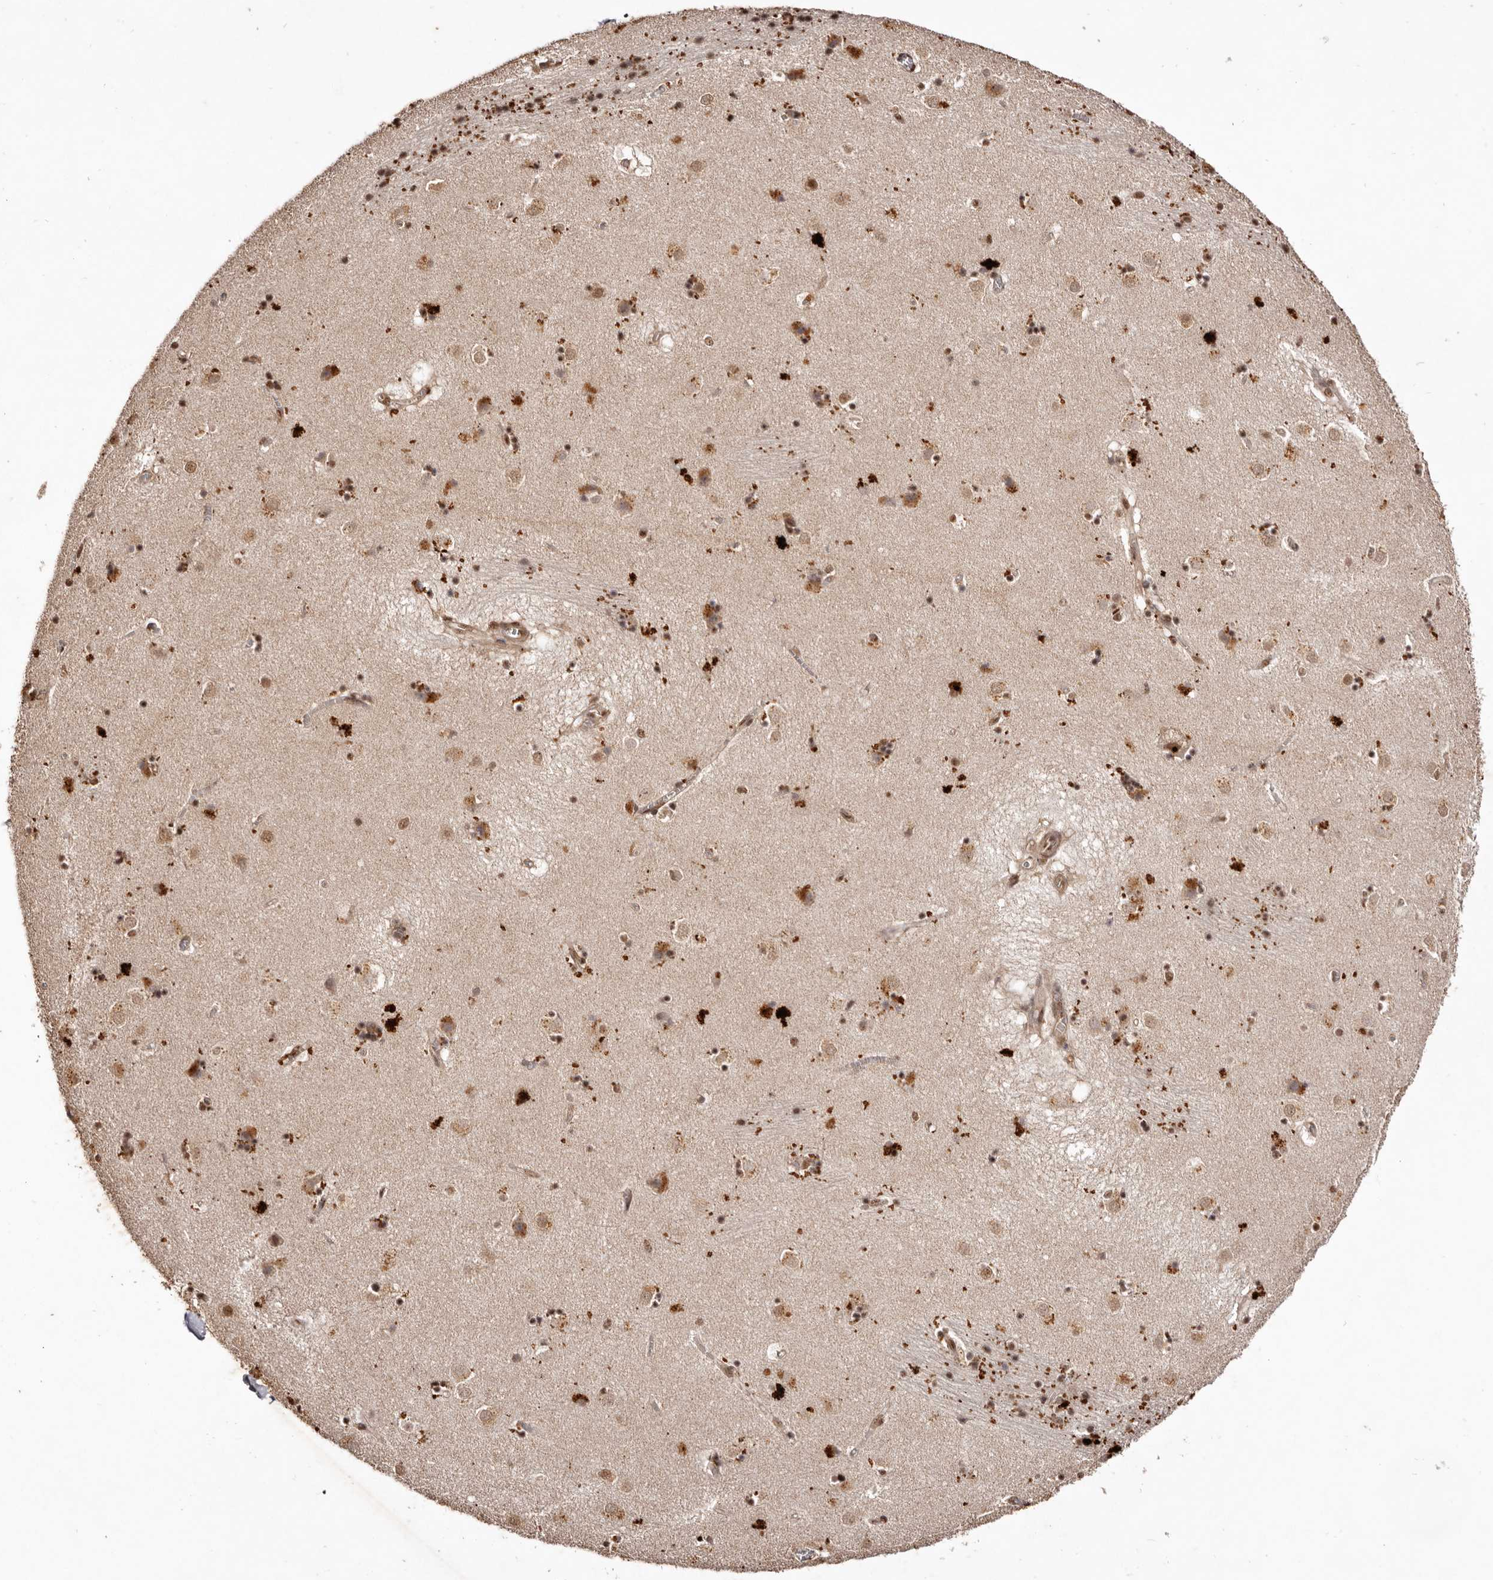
{"staining": {"intensity": "moderate", "quantity": "25%-75%", "location": "cytoplasmic/membranous,nuclear"}, "tissue": "caudate", "cell_type": "Glial cells", "image_type": "normal", "snomed": [{"axis": "morphology", "description": "Normal tissue, NOS"}, {"axis": "topography", "description": "Lateral ventricle wall"}], "caption": "This is a histology image of immunohistochemistry (IHC) staining of benign caudate, which shows moderate expression in the cytoplasmic/membranous,nuclear of glial cells.", "gene": "NOTCH1", "patient": {"sex": "male", "age": 70}}